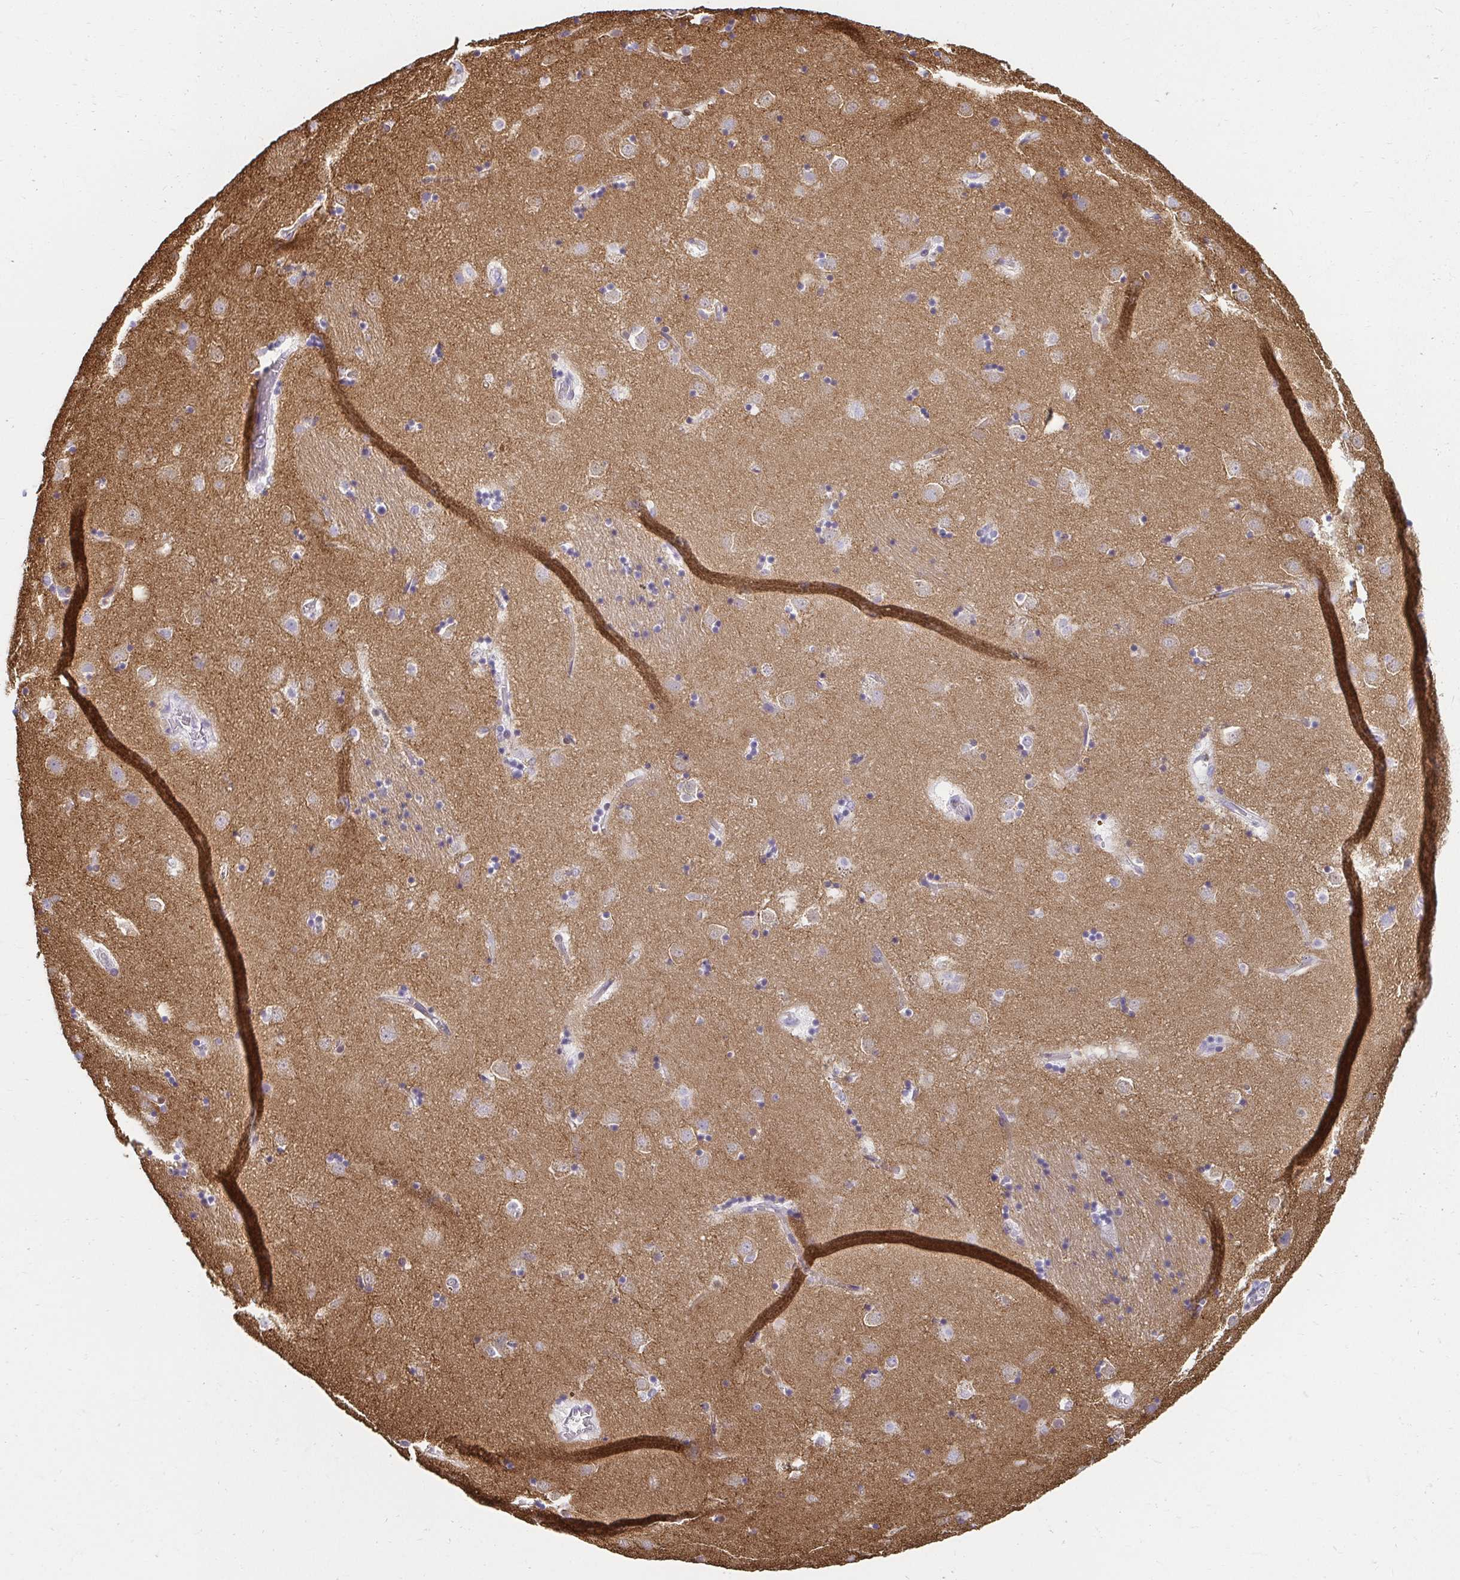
{"staining": {"intensity": "negative", "quantity": "none", "location": "none"}, "tissue": "caudate", "cell_type": "Glial cells", "image_type": "normal", "snomed": [{"axis": "morphology", "description": "Normal tissue, NOS"}, {"axis": "topography", "description": "Lateral ventricle wall"}], "caption": "A histopathology image of caudate stained for a protein shows no brown staining in glial cells.", "gene": "PDE2A", "patient": {"sex": "male", "age": 58}}